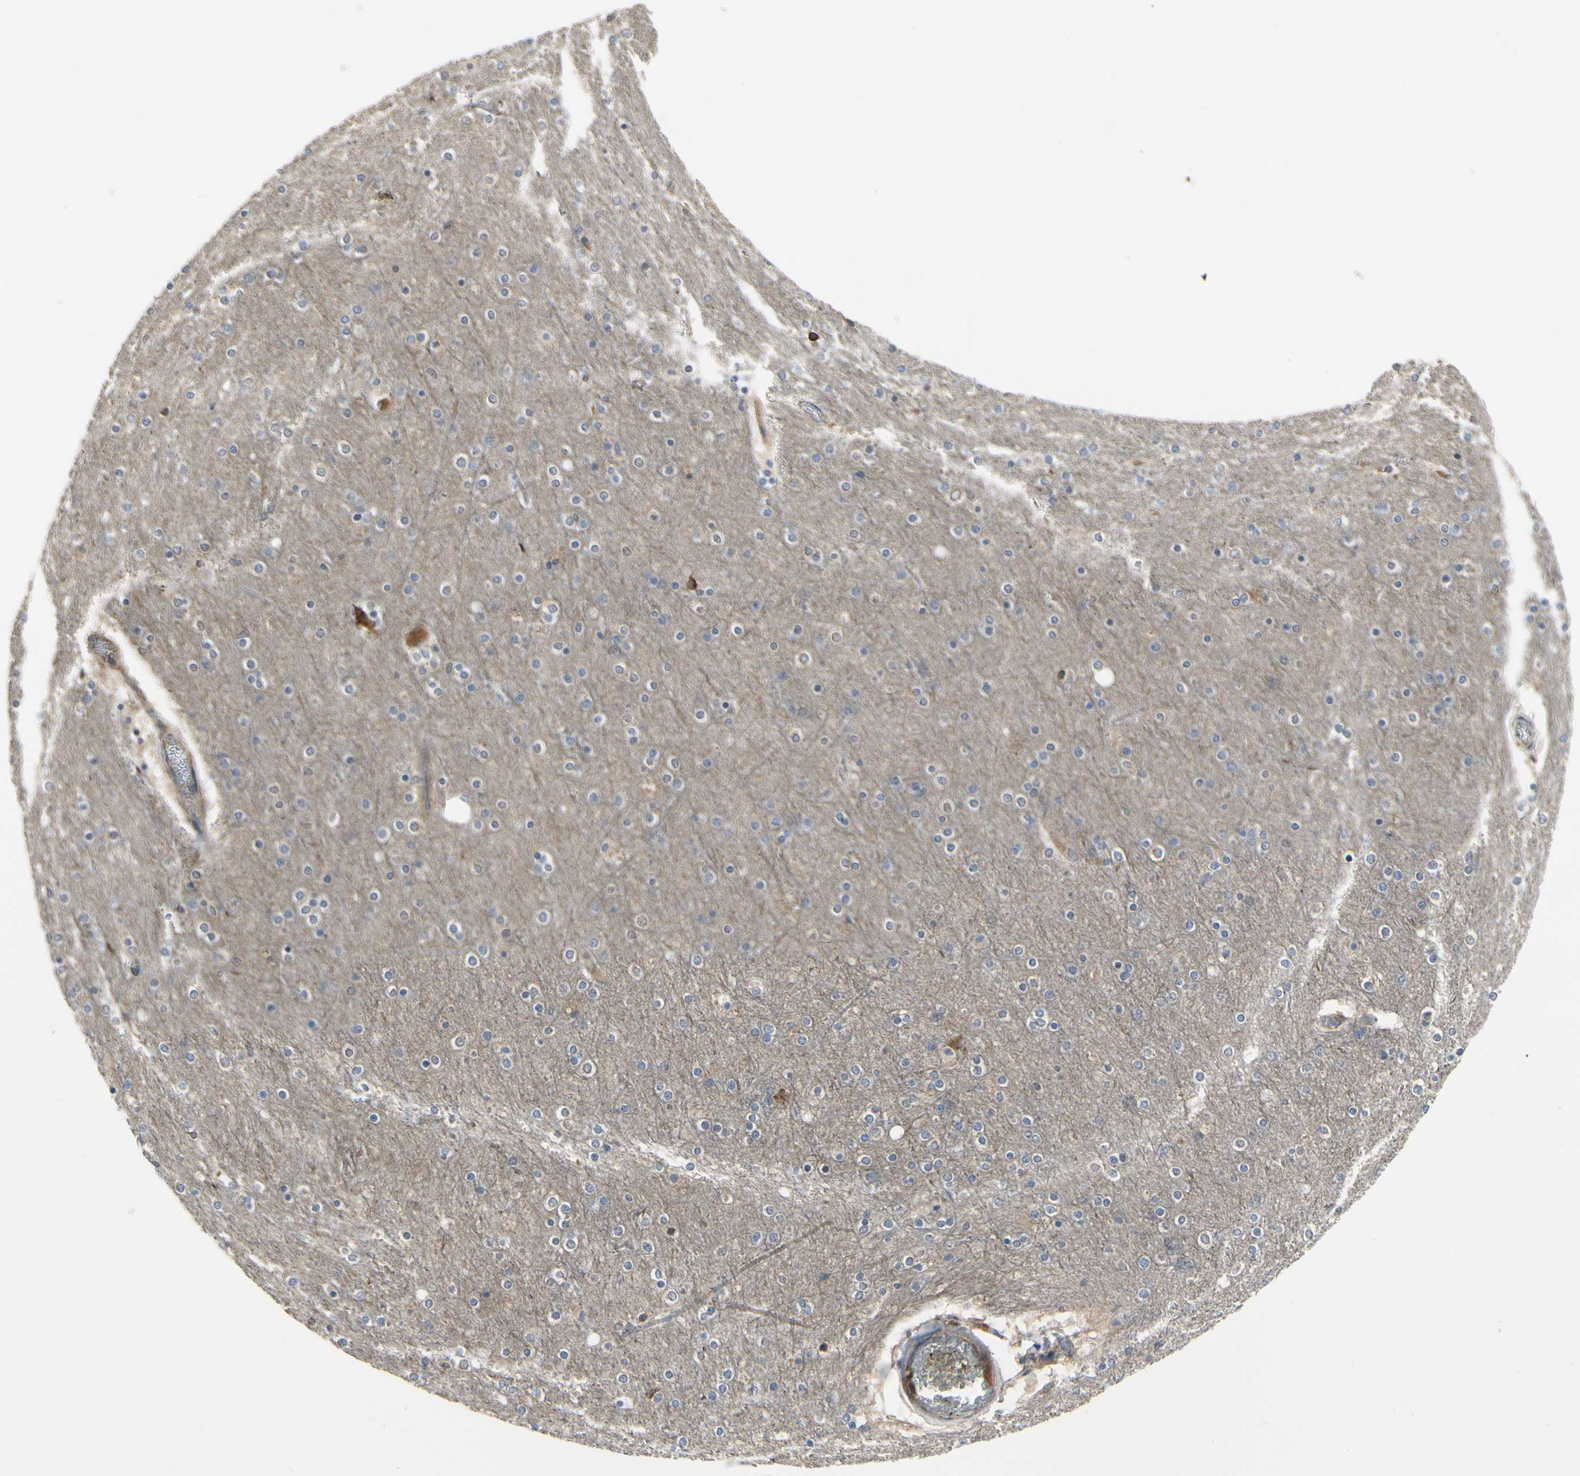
{"staining": {"intensity": "weak", "quantity": "25%-75%", "location": "cytoplasmic/membranous"}, "tissue": "cerebral cortex", "cell_type": "Endothelial cells", "image_type": "normal", "snomed": [{"axis": "morphology", "description": "Normal tissue, NOS"}, {"axis": "topography", "description": "Cerebral cortex"}], "caption": "Unremarkable cerebral cortex exhibits weak cytoplasmic/membranous positivity in approximately 25%-75% of endothelial cells.", "gene": "CGREF1", "patient": {"sex": "female", "age": 54}}